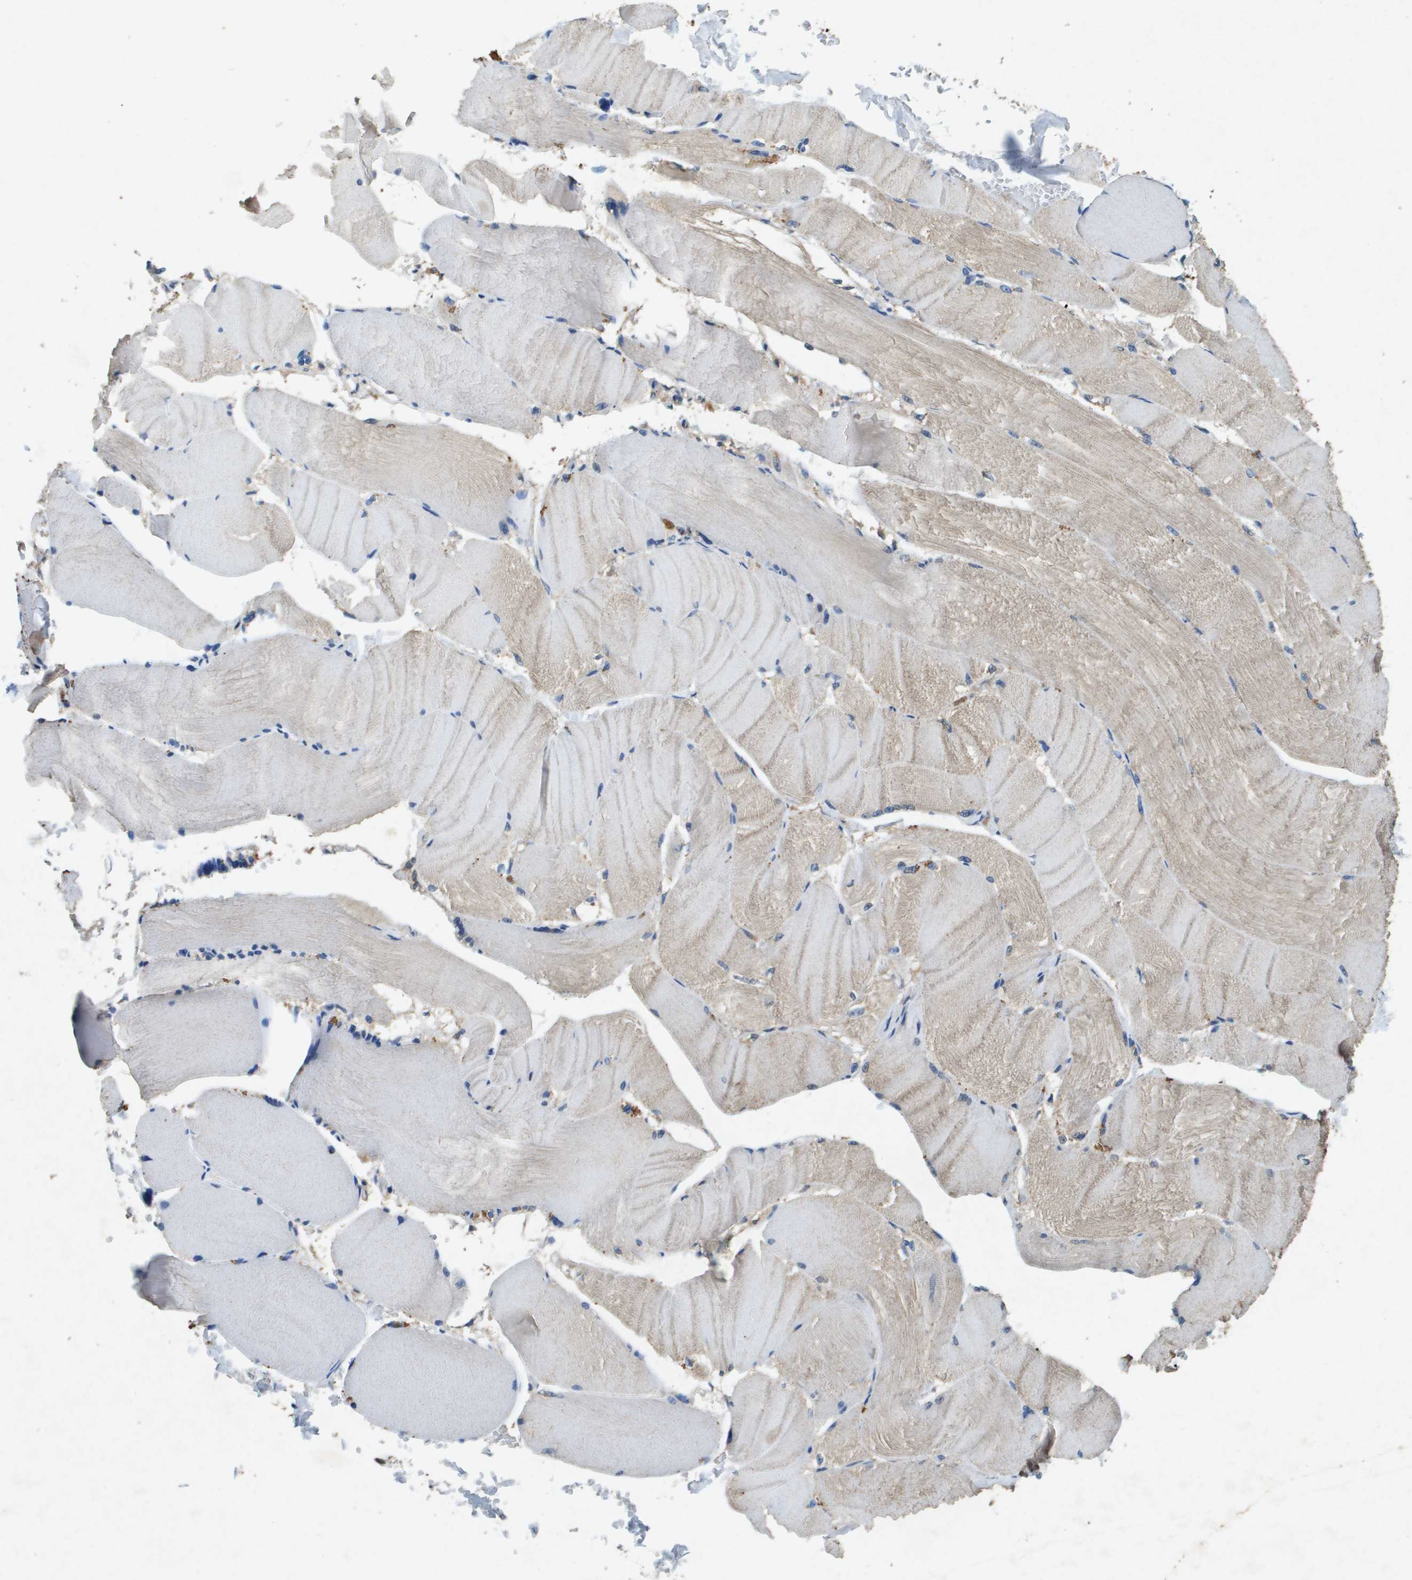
{"staining": {"intensity": "weak", "quantity": "<25%", "location": "cytoplasmic/membranous"}, "tissue": "skeletal muscle", "cell_type": "Myocytes", "image_type": "normal", "snomed": [{"axis": "morphology", "description": "Normal tissue, NOS"}, {"axis": "topography", "description": "Skin"}, {"axis": "topography", "description": "Skeletal muscle"}], "caption": "An immunohistochemistry (IHC) histopathology image of unremarkable skeletal muscle is shown. There is no staining in myocytes of skeletal muscle.", "gene": "PTPRT", "patient": {"sex": "male", "age": 83}}